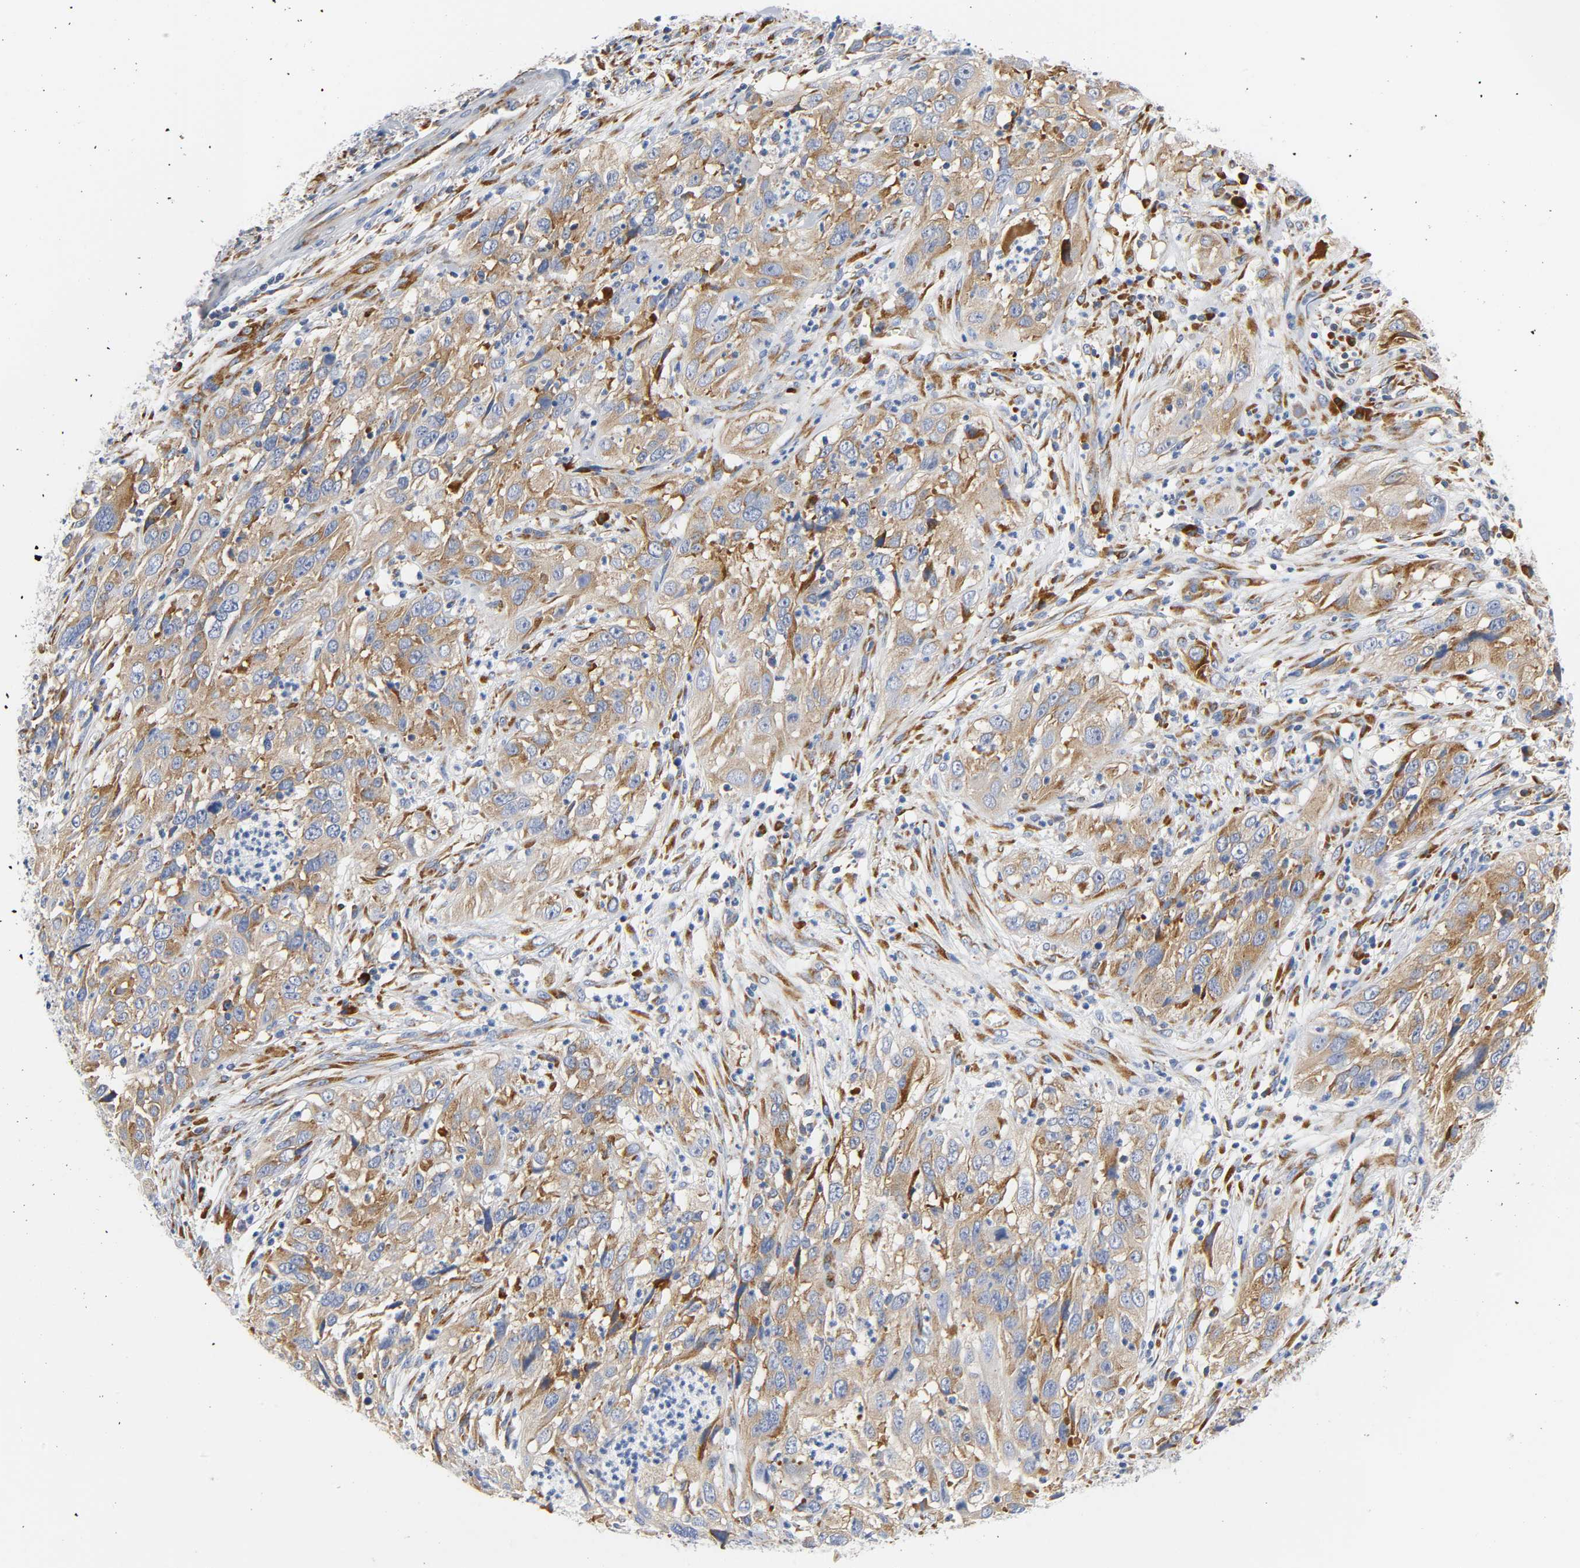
{"staining": {"intensity": "moderate", "quantity": ">75%", "location": "cytoplasmic/membranous"}, "tissue": "cervical cancer", "cell_type": "Tumor cells", "image_type": "cancer", "snomed": [{"axis": "morphology", "description": "Squamous cell carcinoma, NOS"}, {"axis": "topography", "description": "Cervix"}], "caption": "There is medium levels of moderate cytoplasmic/membranous expression in tumor cells of cervical cancer (squamous cell carcinoma), as demonstrated by immunohistochemical staining (brown color).", "gene": "REL", "patient": {"sex": "female", "age": 32}}